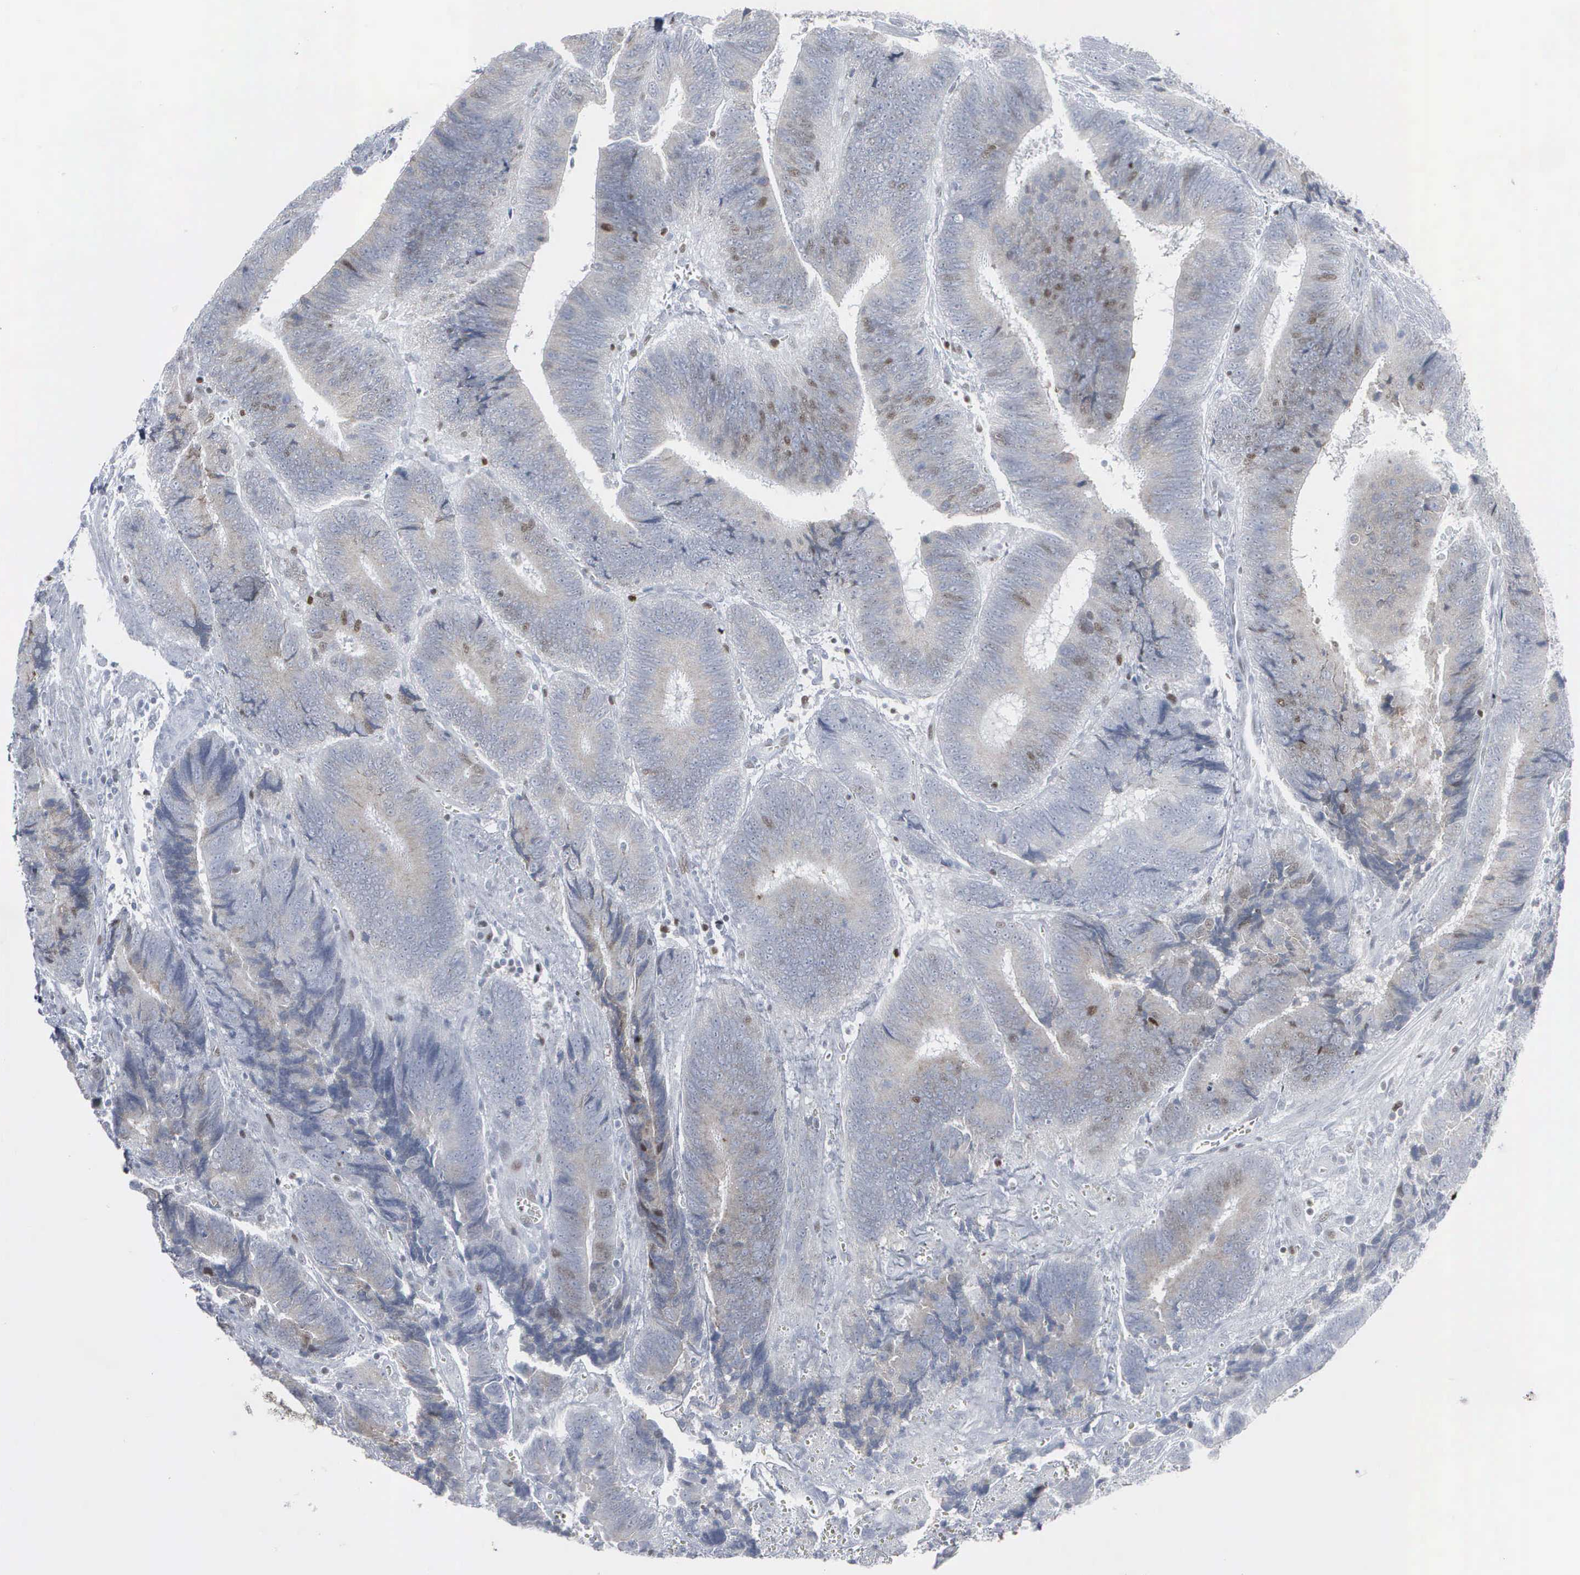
{"staining": {"intensity": "weak", "quantity": "25%-75%", "location": "cytoplasmic/membranous"}, "tissue": "colorectal cancer", "cell_type": "Tumor cells", "image_type": "cancer", "snomed": [{"axis": "morphology", "description": "Adenocarcinoma, NOS"}, {"axis": "topography", "description": "Colon"}], "caption": "Adenocarcinoma (colorectal) was stained to show a protein in brown. There is low levels of weak cytoplasmic/membranous expression in about 25%-75% of tumor cells.", "gene": "CCND3", "patient": {"sex": "male", "age": 72}}